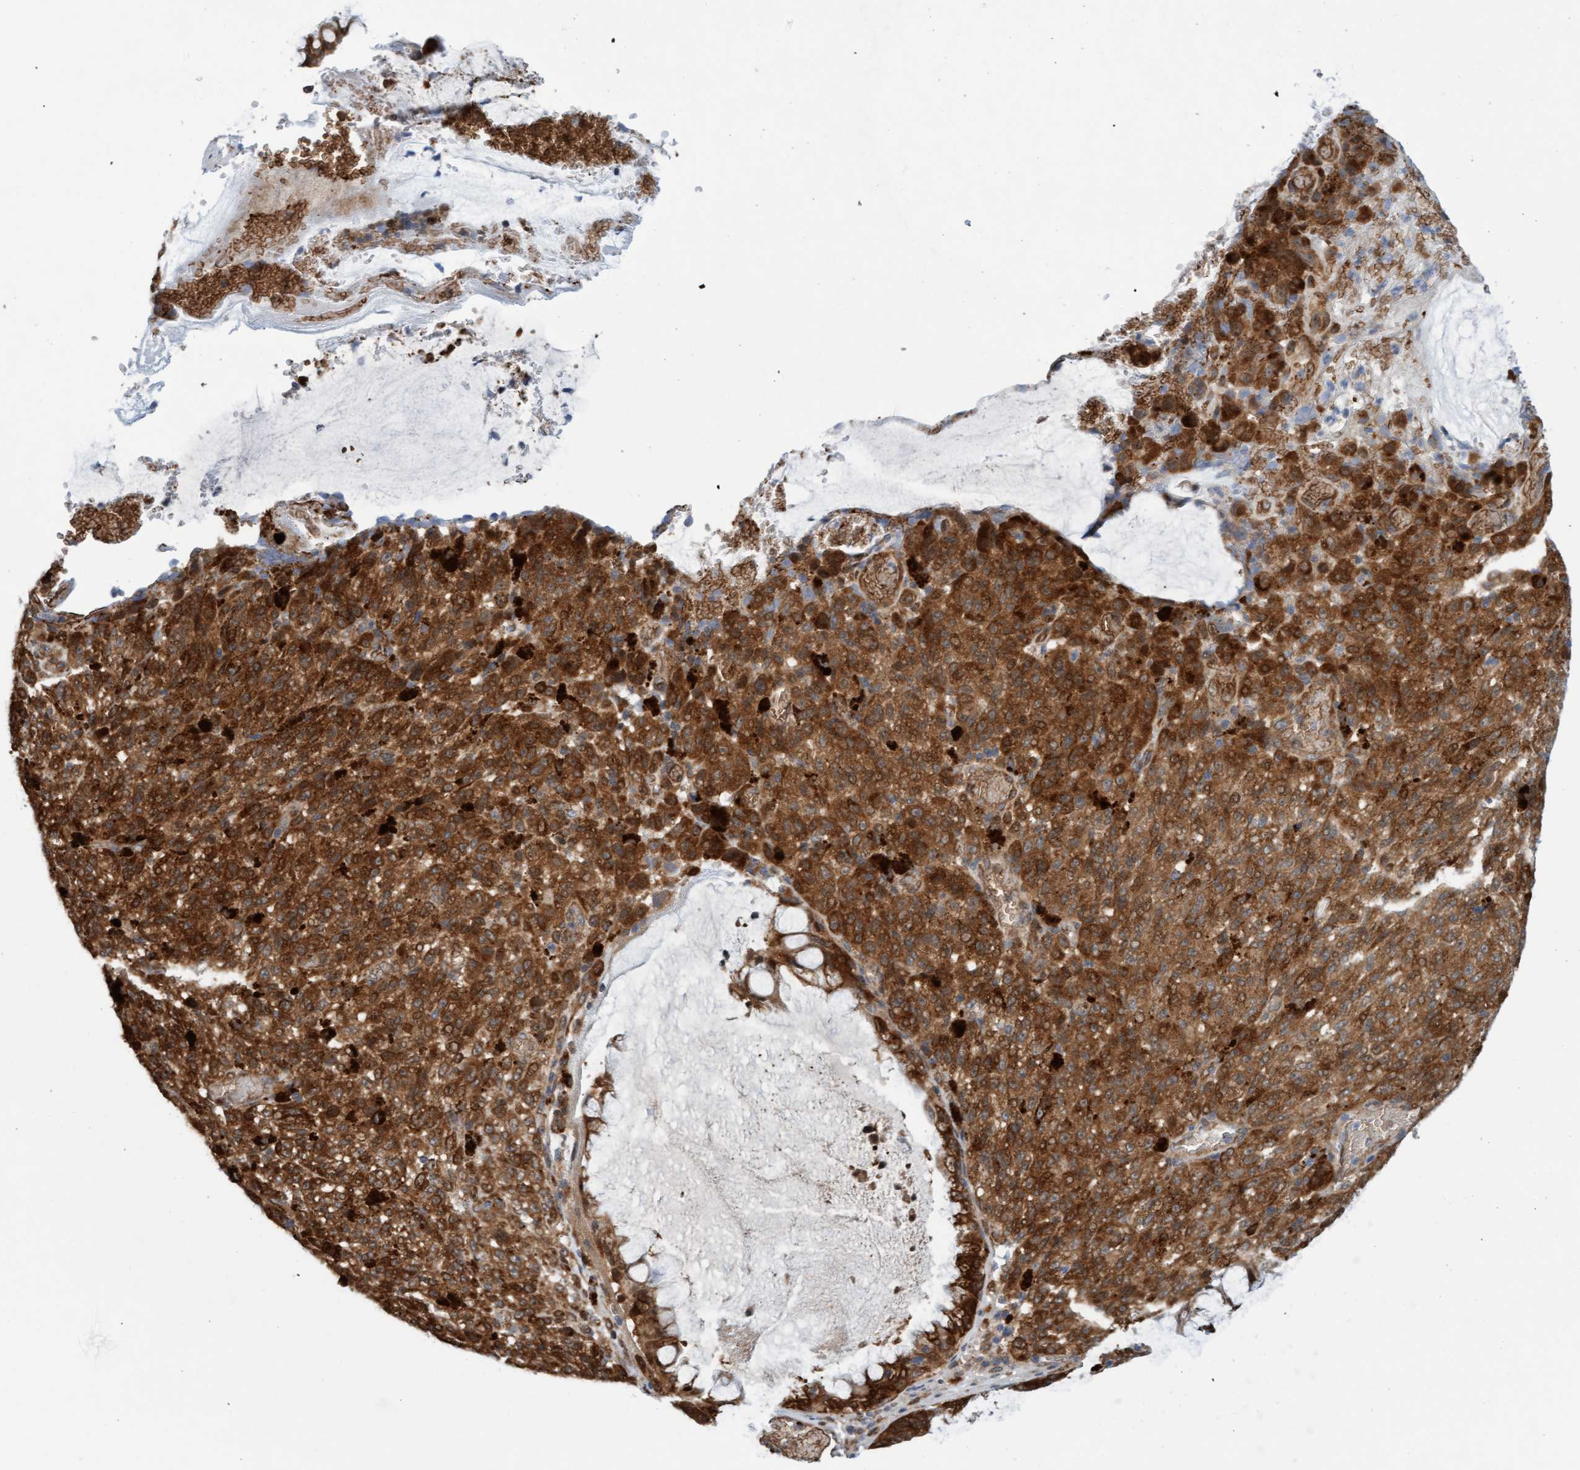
{"staining": {"intensity": "strong", "quantity": ">75%", "location": "cytoplasmic/membranous"}, "tissue": "melanoma", "cell_type": "Tumor cells", "image_type": "cancer", "snomed": [{"axis": "morphology", "description": "Malignant melanoma, NOS"}, {"axis": "topography", "description": "Rectum"}], "caption": "Human malignant melanoma stained with a brown dye exhibits strong cytoplasmic/membranous positive staining in about >75% of tumor cells.", "gene": "EIF4EBP1", "patient": {"sex": "female", "age": 81}}